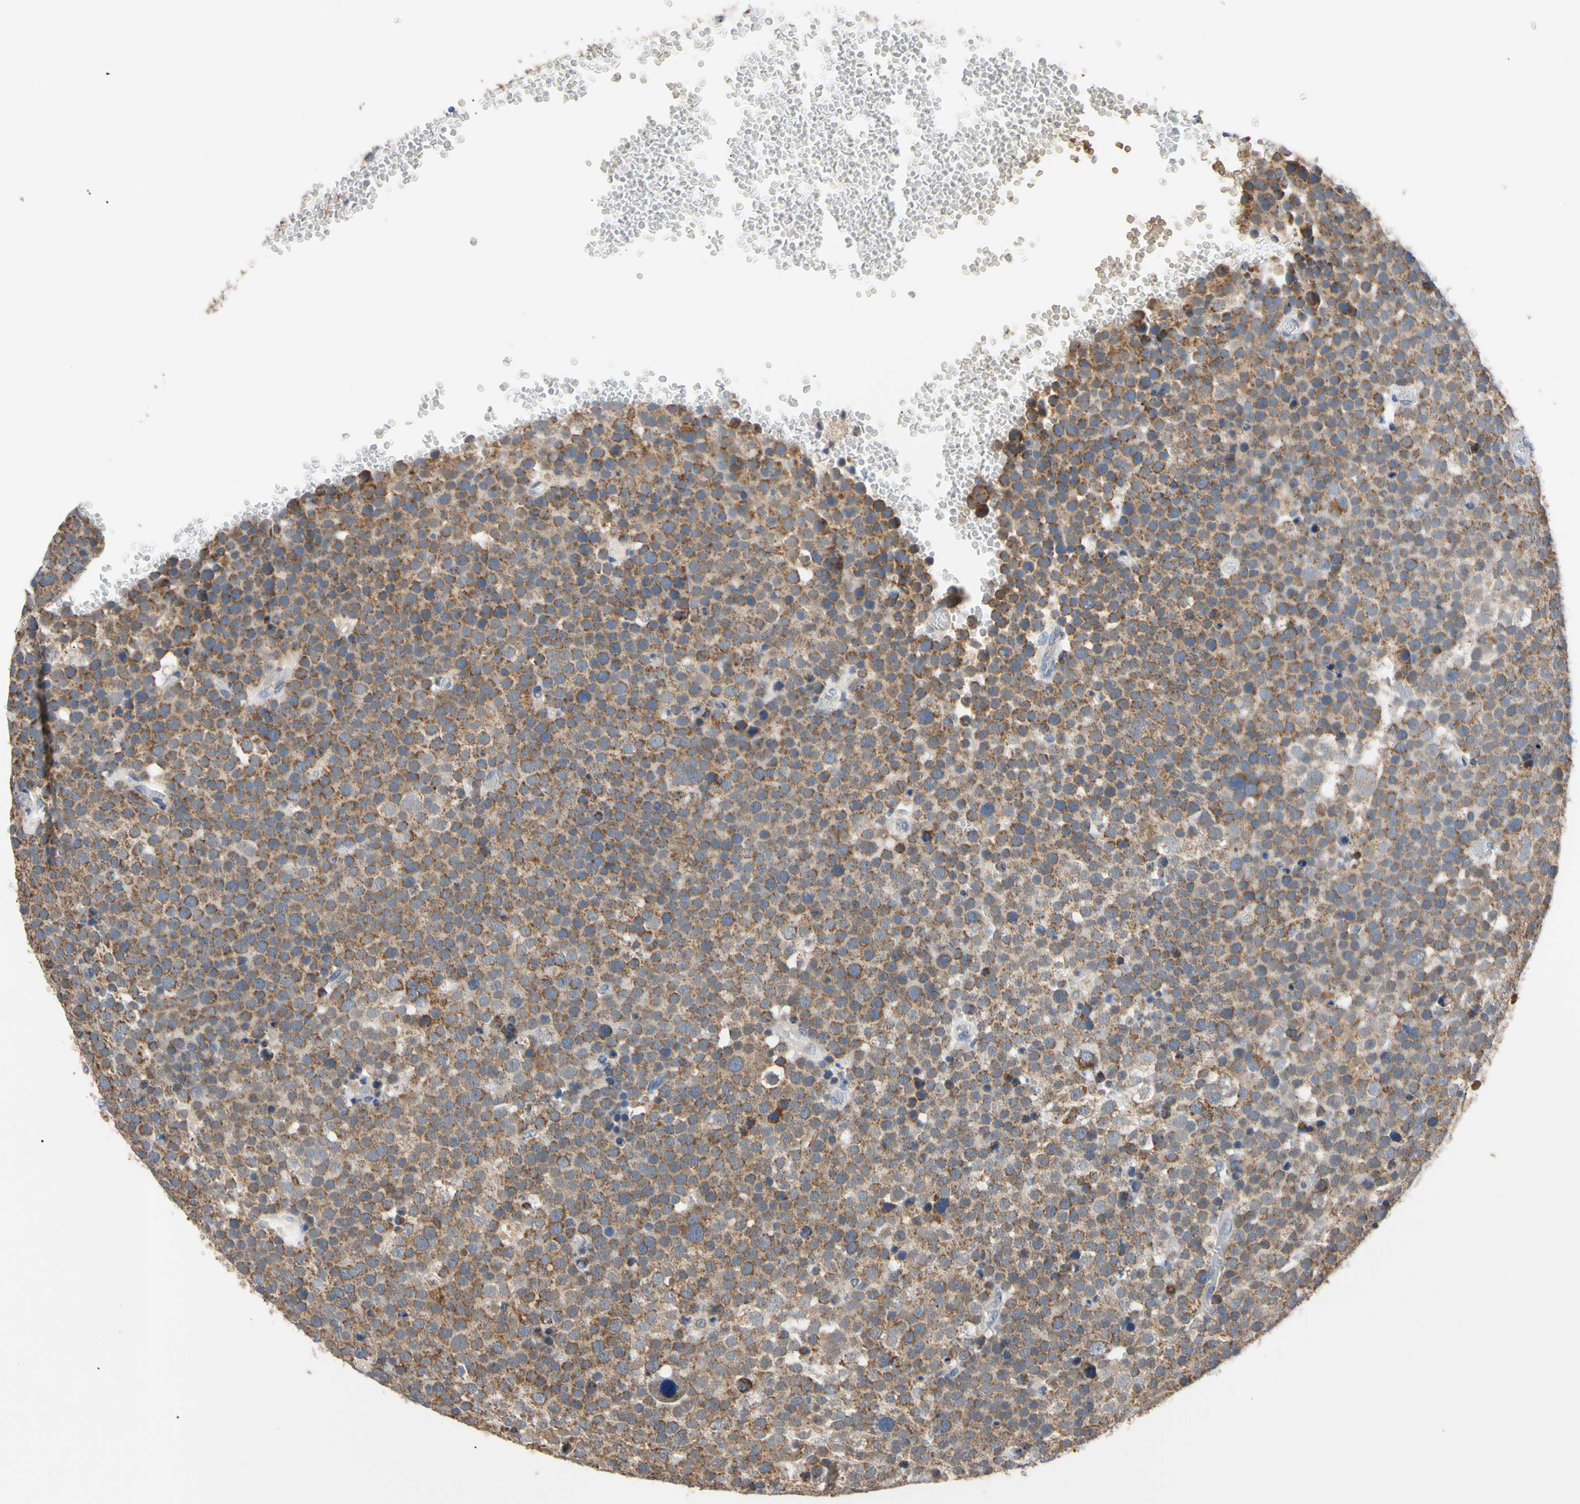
{"staining": {"intensity": "moderate", "quantity": ">75%", "location": "cytoplasmic/membranous"}, "tissue": "testis cancer", "cell_type": "Tumor cells", "image_type": "cancer", "snomed": [{"axis": "morphology", "description": "Seminoma, NOS"}, {"axis": "topography", "description": "Testis"}], "caption": "Testis cancer stained with a protein marker shows moderate staining in tumor cells.", "gene": "CLPP", "patient": {"sex": "male", "age": 71}}